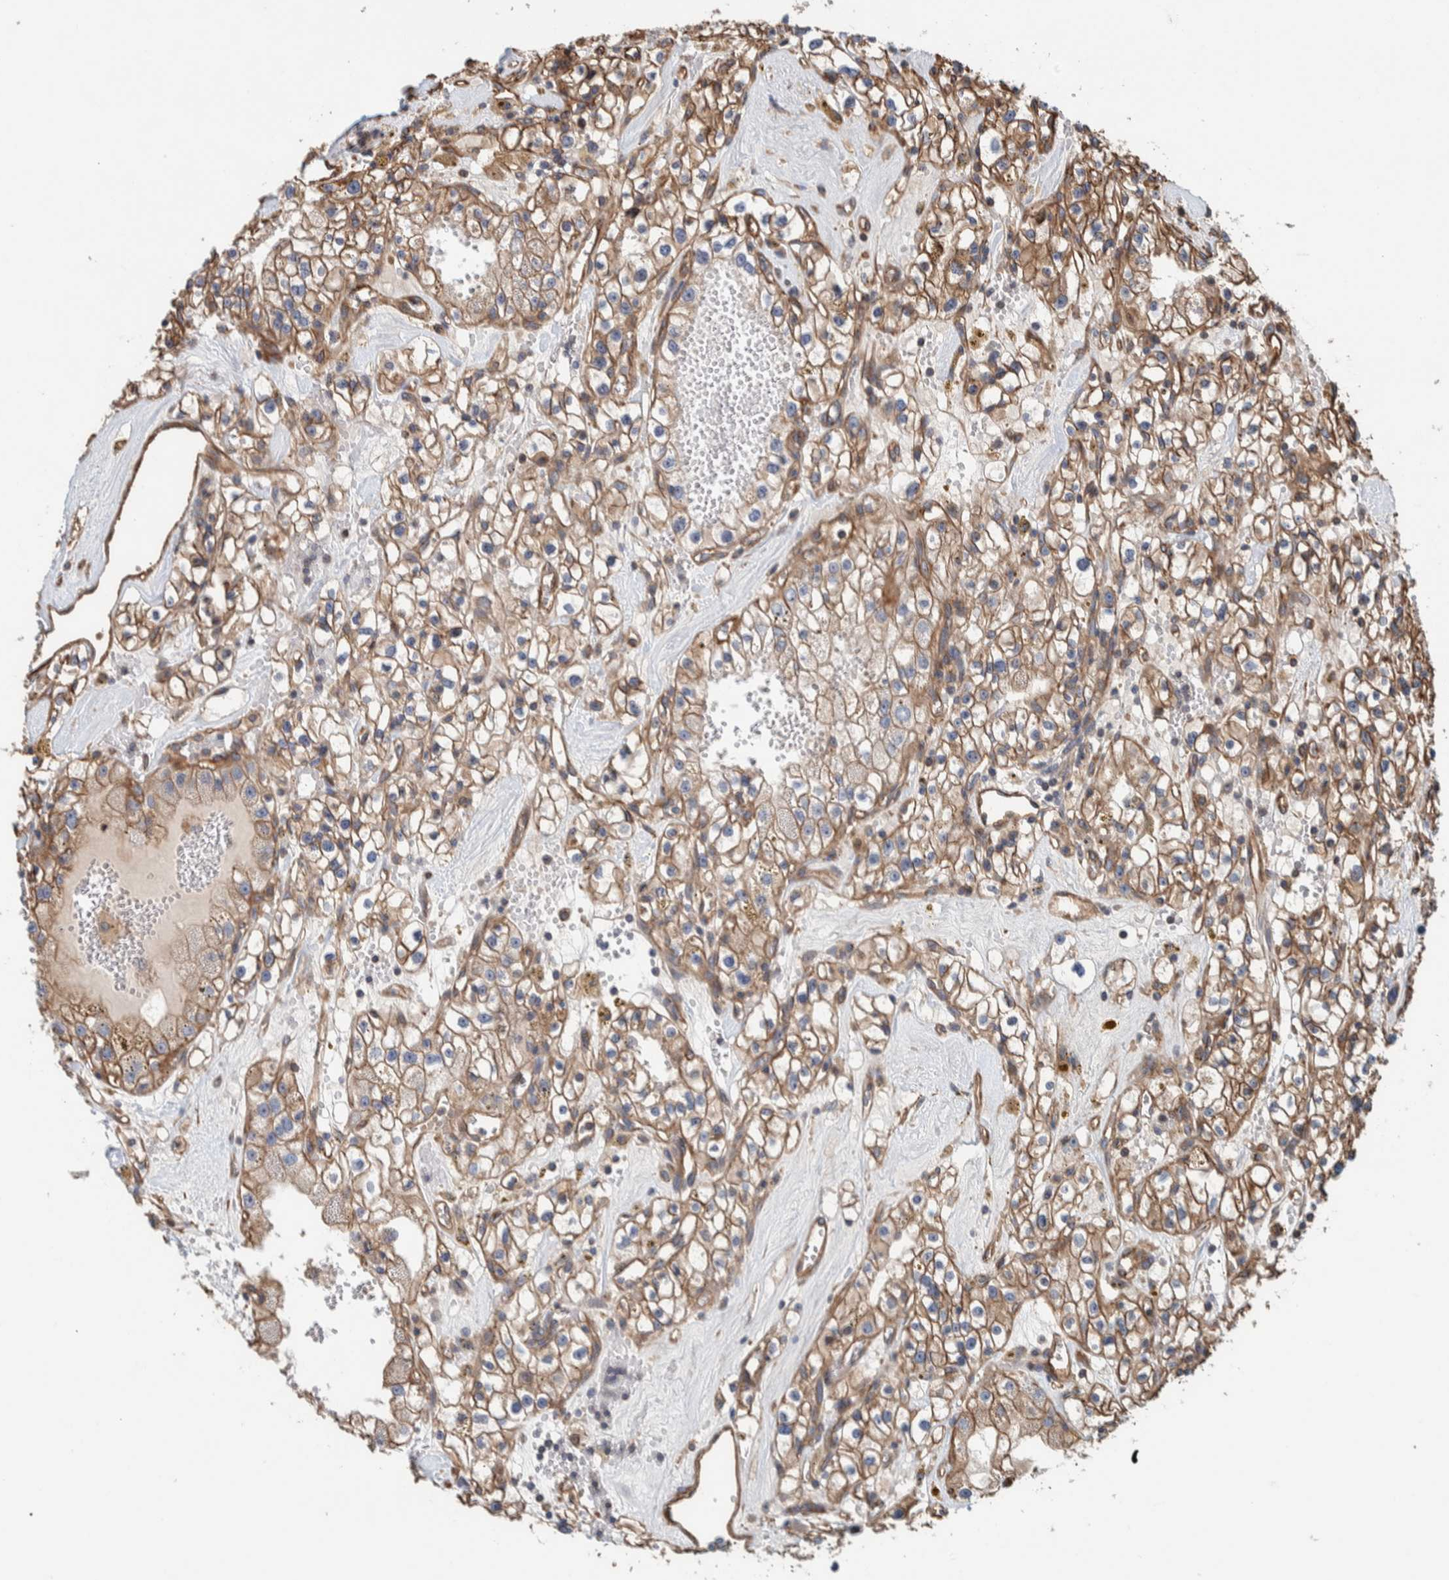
{"staining": {"intensity": "moderate", "quantity": ">75%", "location": "cytoplasmic/membranous"}, "tissue": "renal cancer", "cell_type": "Tumor cells", "image_type": "cancer", "snomed": [{"axis": "morphology", "description": "Adenocarcinoma, NOS"}, {"axis": "topography", "description": "Kidney"}], "caption": "Adenocarcinoma (renal) tissue displays moderate cytoplasmic/membranous expression in approximately >75% of tumor cells, visualized by immunohistochemistry.", "gene": "PKD1L1", "patient": {"sex": "male", "age": 56}}